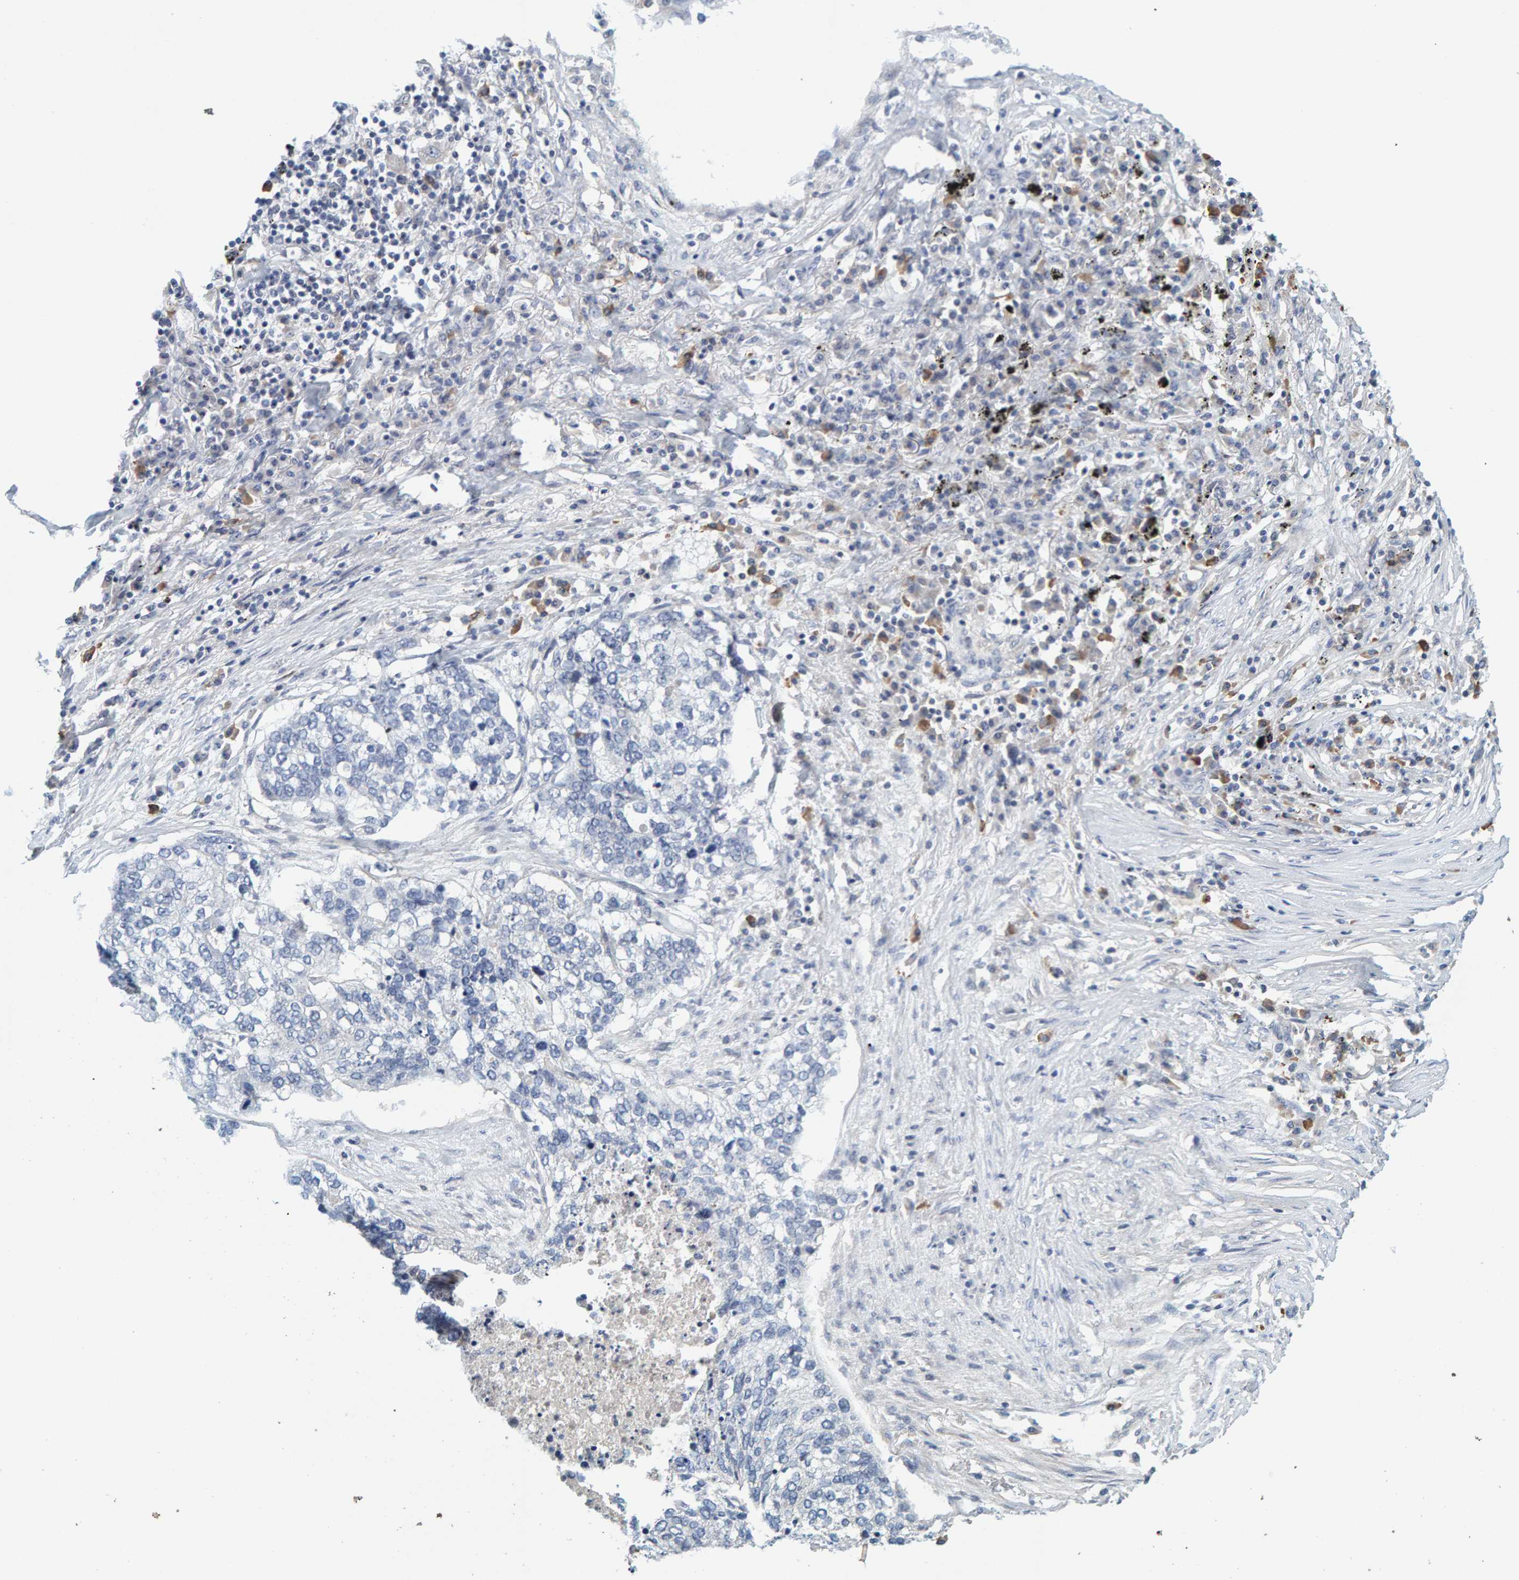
{"staining": {"intensity": "negative", "quantity": "none", "location": "none"}, "tissue": "lung cancer", "cell_type": "Tumor cells", "image_type": "cancer", "snomed": [{"axis": "morphology", "description": "Squamous cell carcinoma, NOS"}, {"axis": "topography", "description": "Lung"}], "caption": "This is an IHC image of lung cancer (squamous cell carcinoma). There is no staining in tumor cells.", "gene": "ZNF77", "patient": {"sex": "female", "age": 63}}